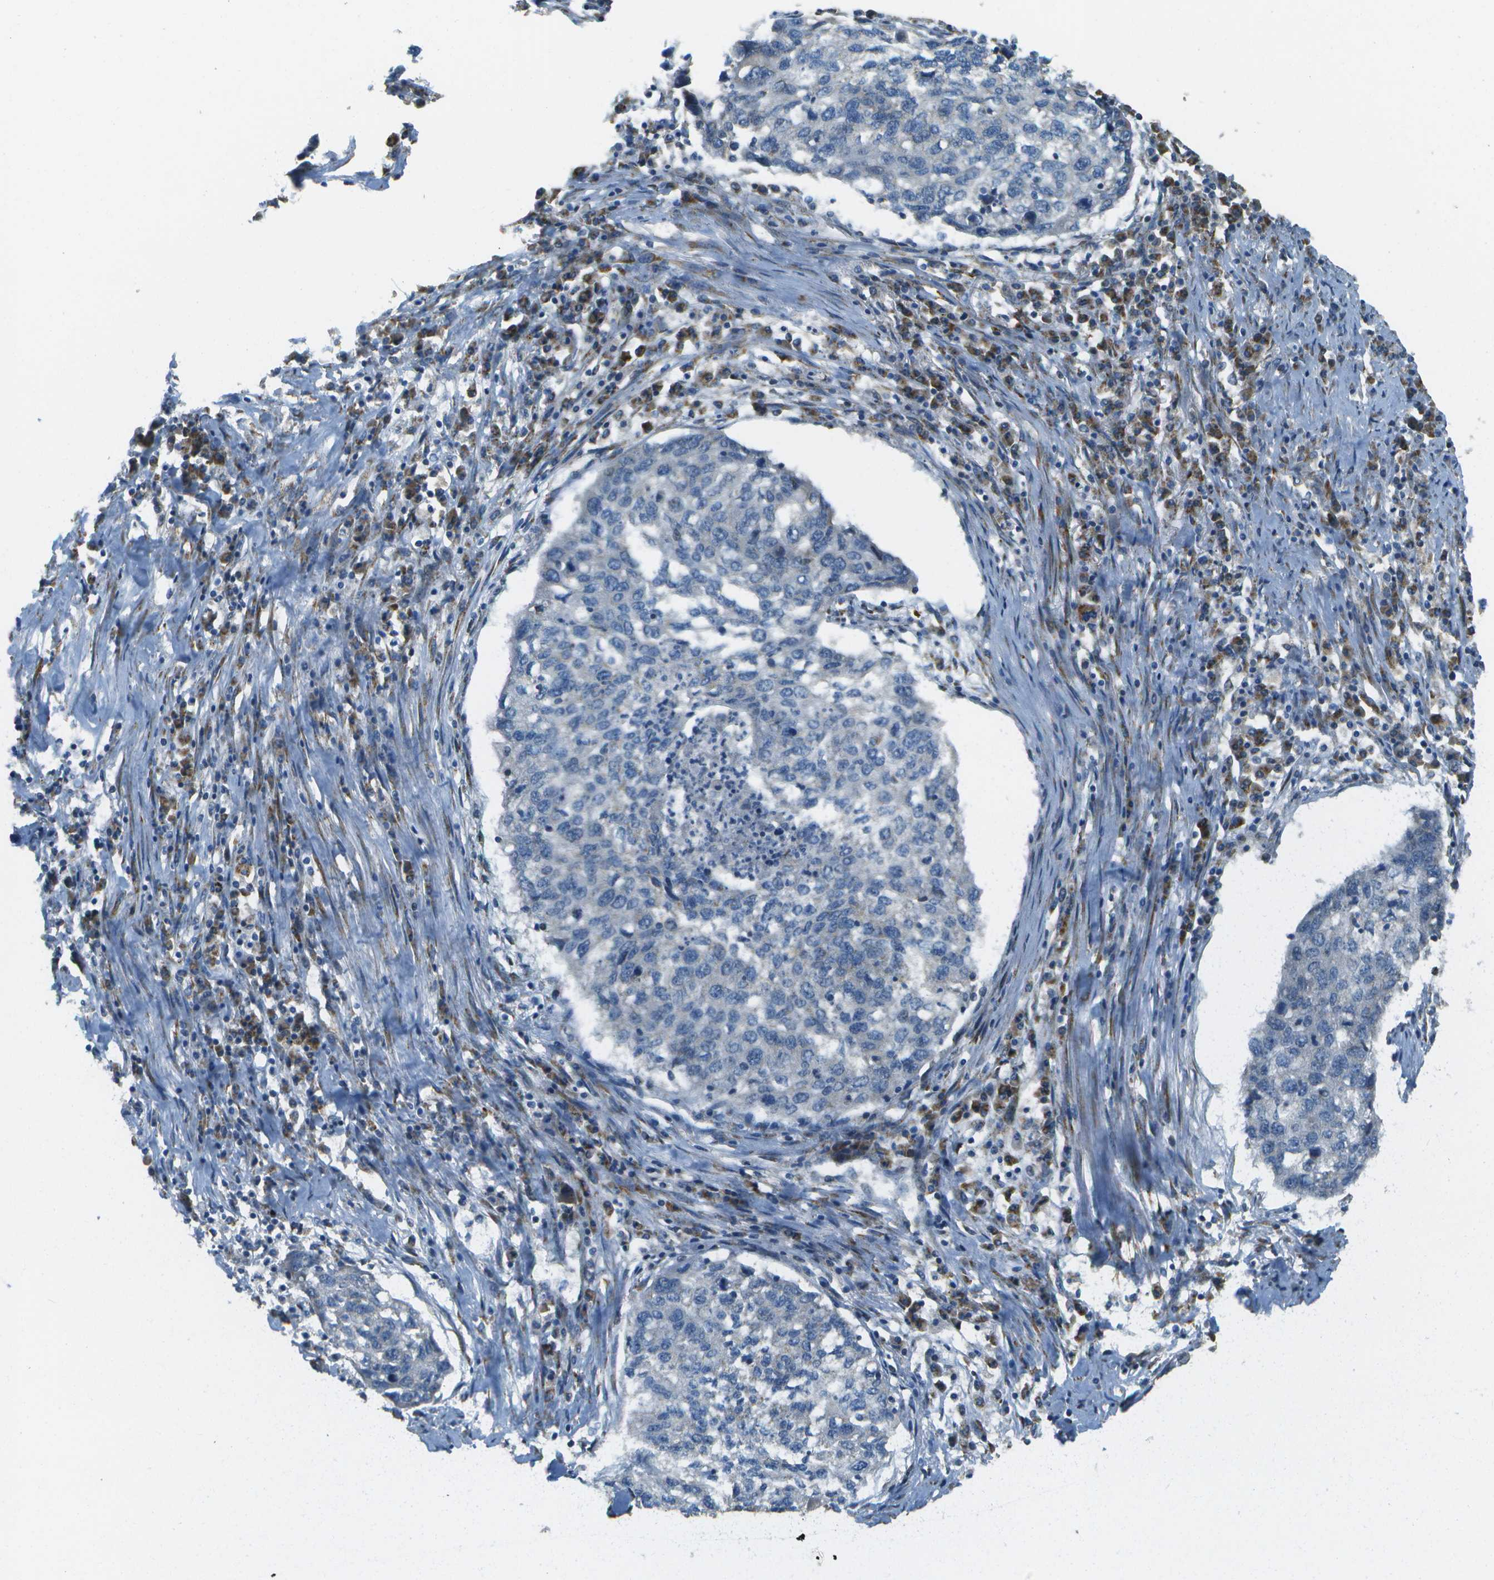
{"staining": {"intensity": "negative", "quantity": "none", "location": "none"}, "tissue": "lung cancer", "cell_type": "Tumor cells", "image_type": "cancer", "snomed": [{"axis": "morphology", "description": "Squamous cell carcinoma, NOS"}, {"axis": "topography", "description": "Lung"}], "caption": "Squamous cell carcinoma (lung) was stained to show a protein in brown. There is no significant positivity in tumor cells.", "gene": "NRK", "patient": {"sex": "female", "age": 63}}